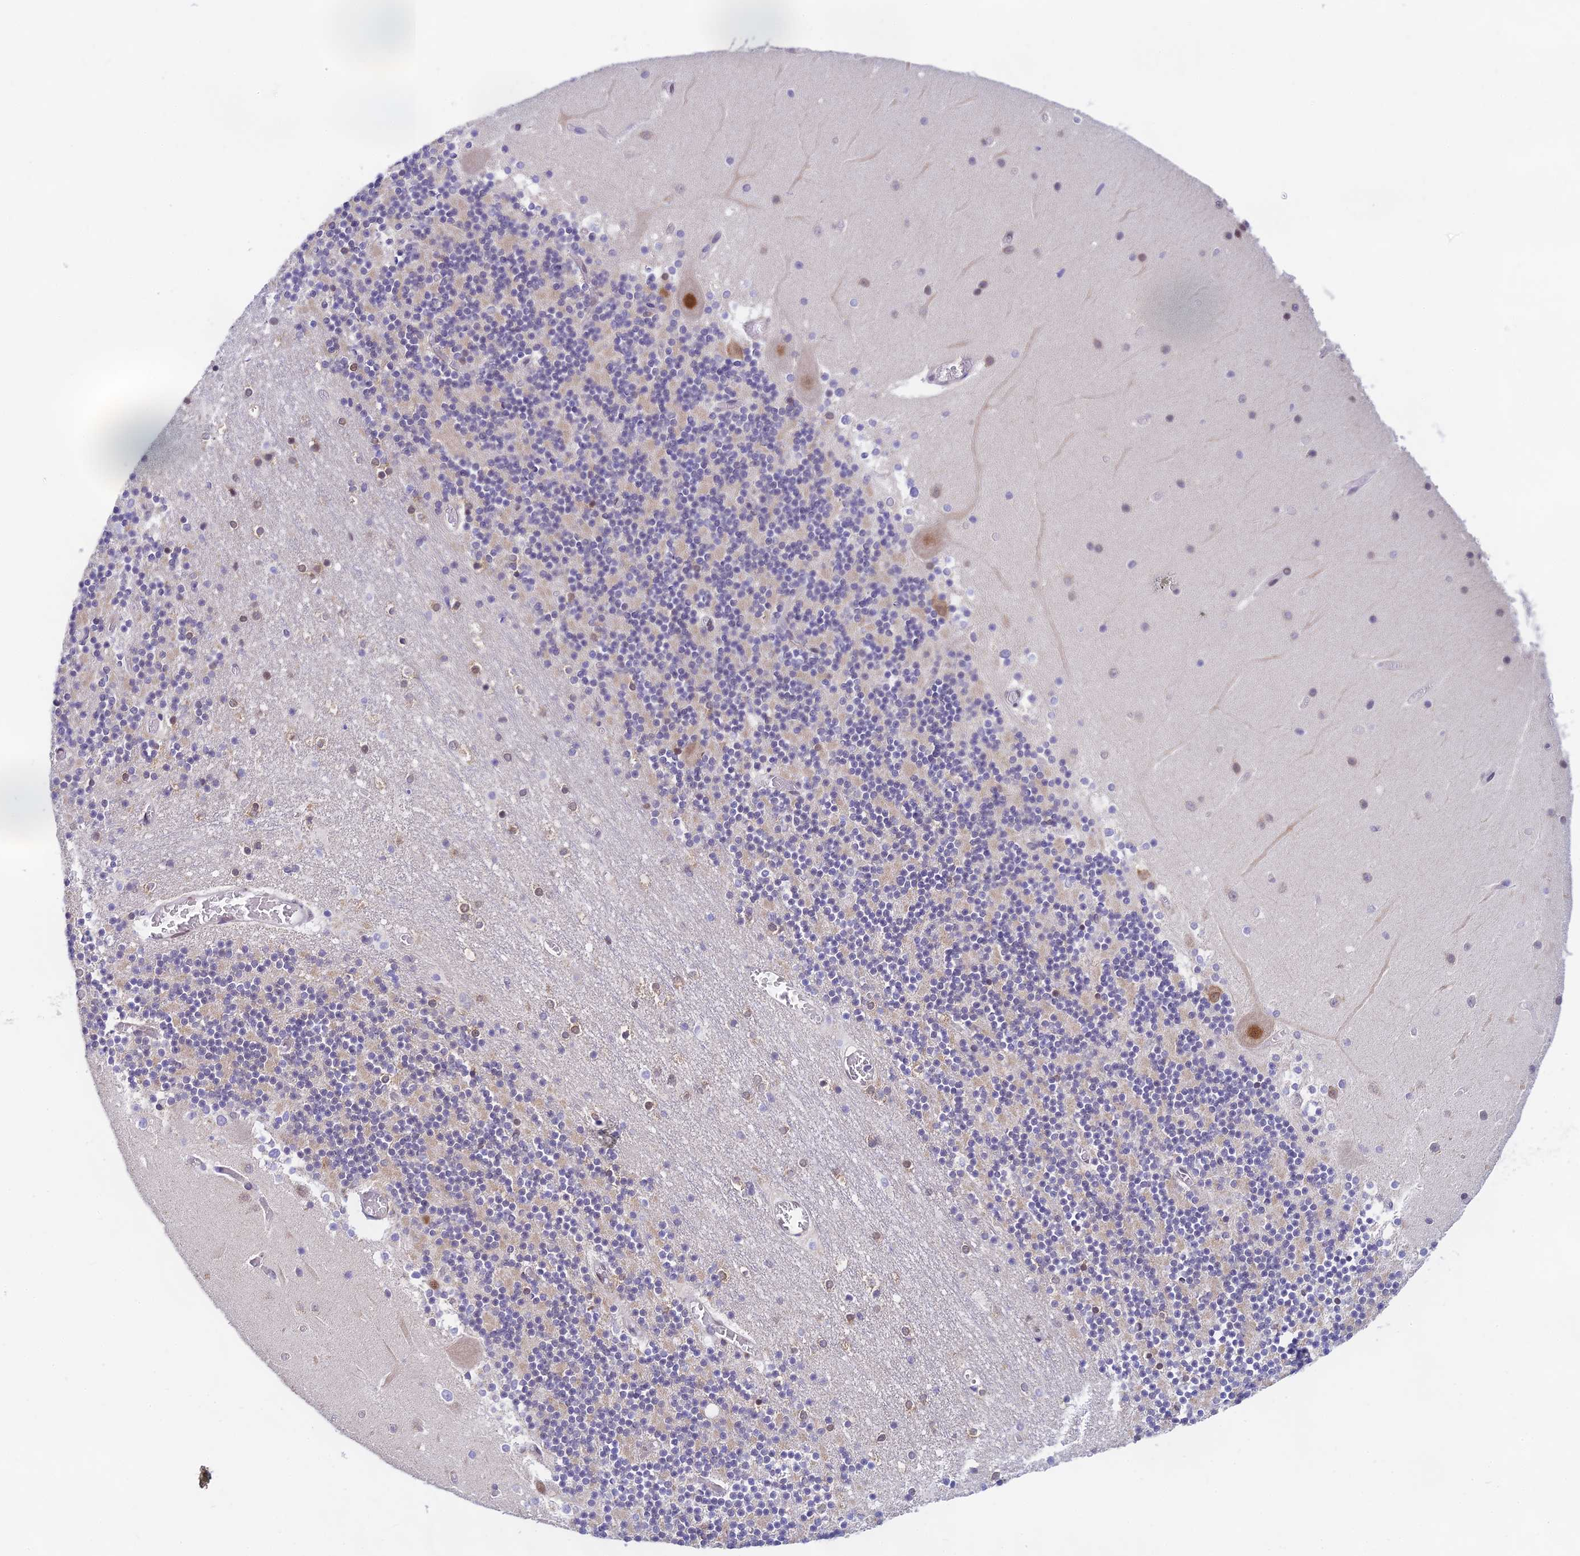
{"staining": {"intensity": "weak", "quantity": "<25%", "location": "nuclear"}, "tissue": "cerebellum", "cell_type": "Cells in granular layer", "image_type": "normal", "snomed": [{"axis": "morphology", "description": "Normal tissue, NOS"}, {"axis": "topography", "description": "Cerebellum"}], "caption": "High power microscopy image of an IHC image of normal cerebellum, revealing no significant positivity in cells in granular layer.", "gene": "C2orf49", "patient": {"sex": "female", "age": 28}}